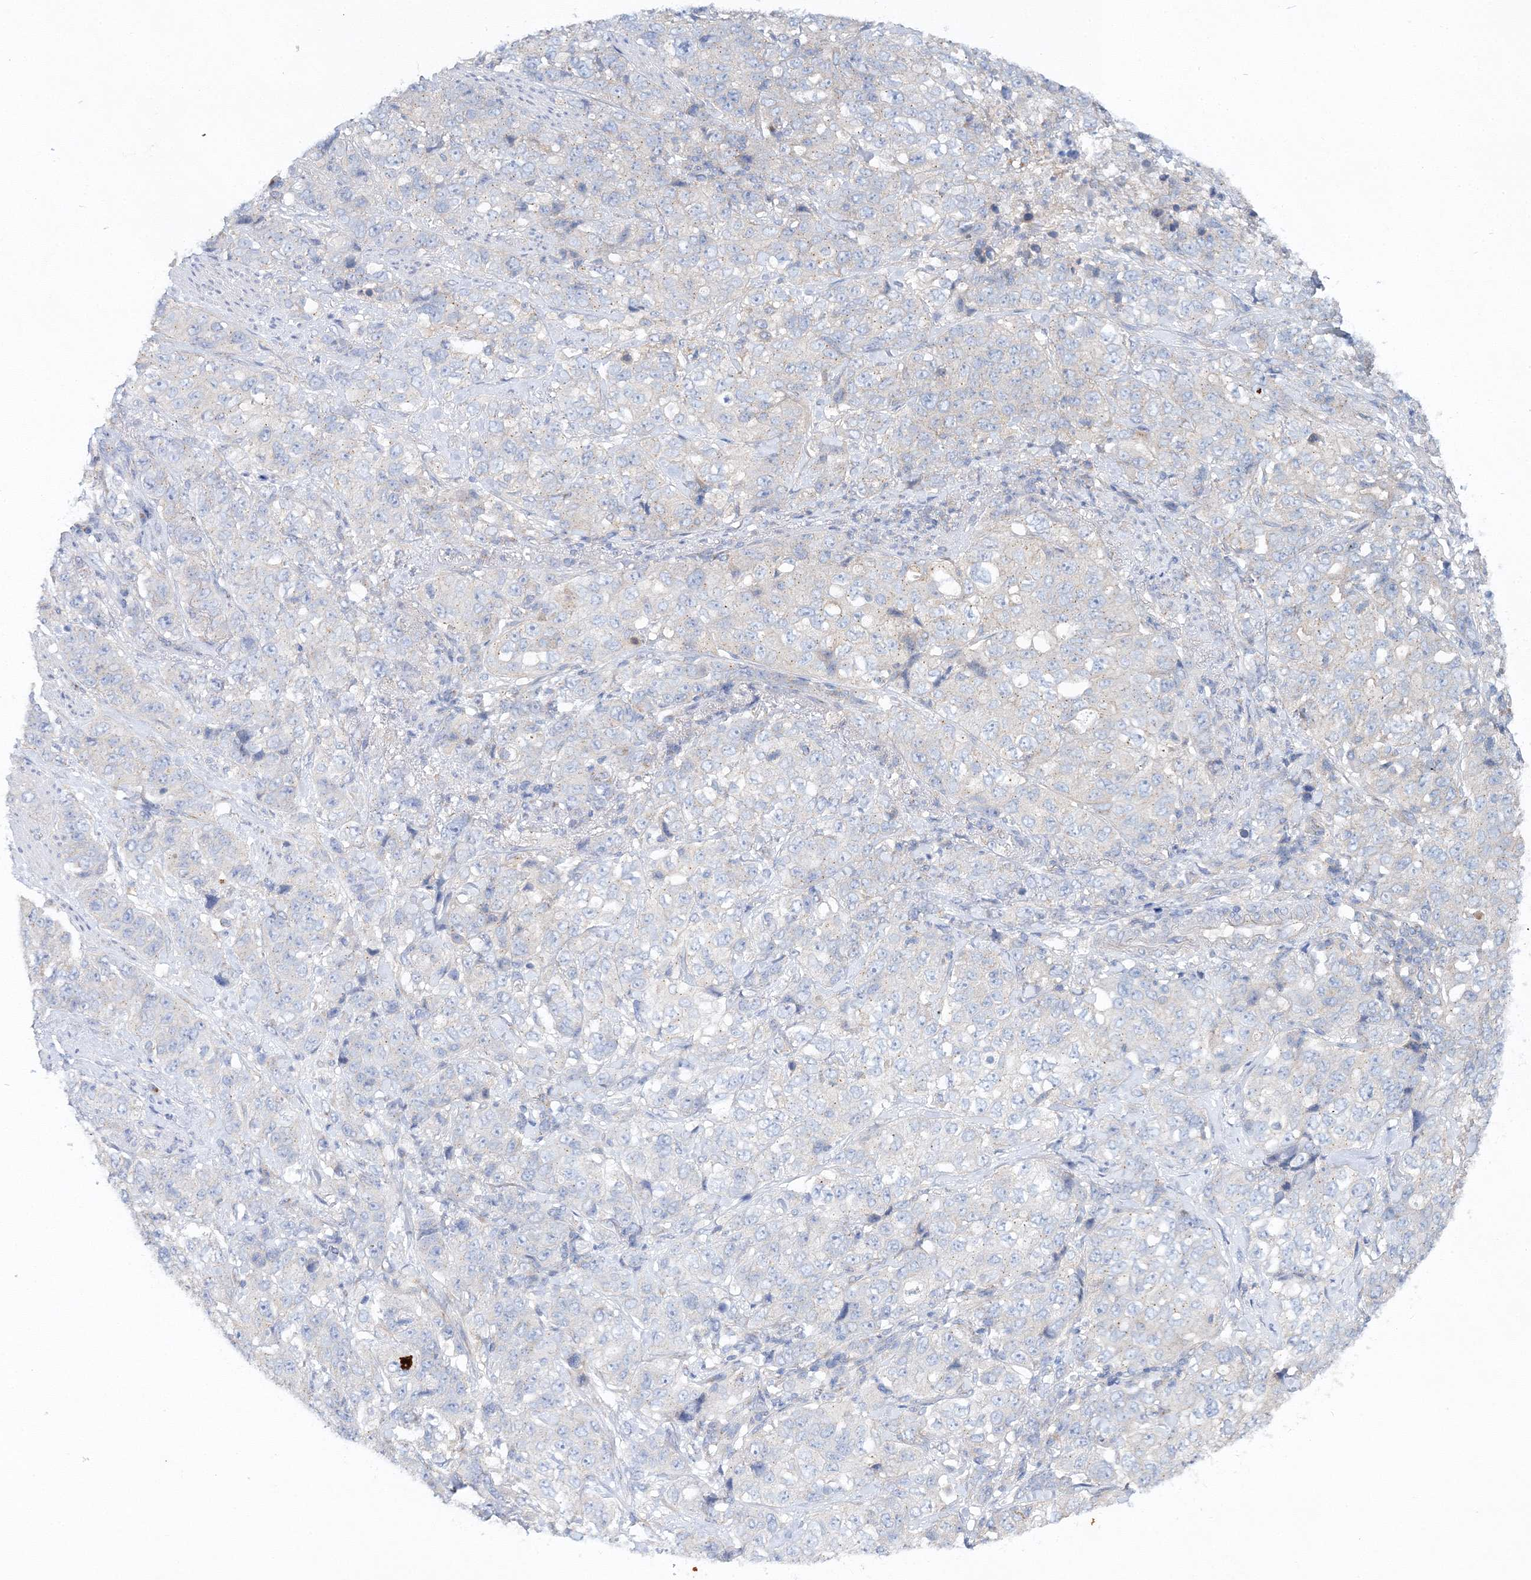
{"staining": {"intensity": "negative", "quantity": "none", "location": "none"}, "tissue": "stomach cancer", "cell_type": "Tumor cells", "image_type": "cancer", "snomed": [{"axis": "morphology", "description": "Adenocarcinoma, NOS"}, {"axis": "topography", "description": "Stomach"}], "caption": "Tumor cells show no significant staining in stomach cancer.", "gene": "SEC23IP", "patient": {"sex": "male", "age": 48}}